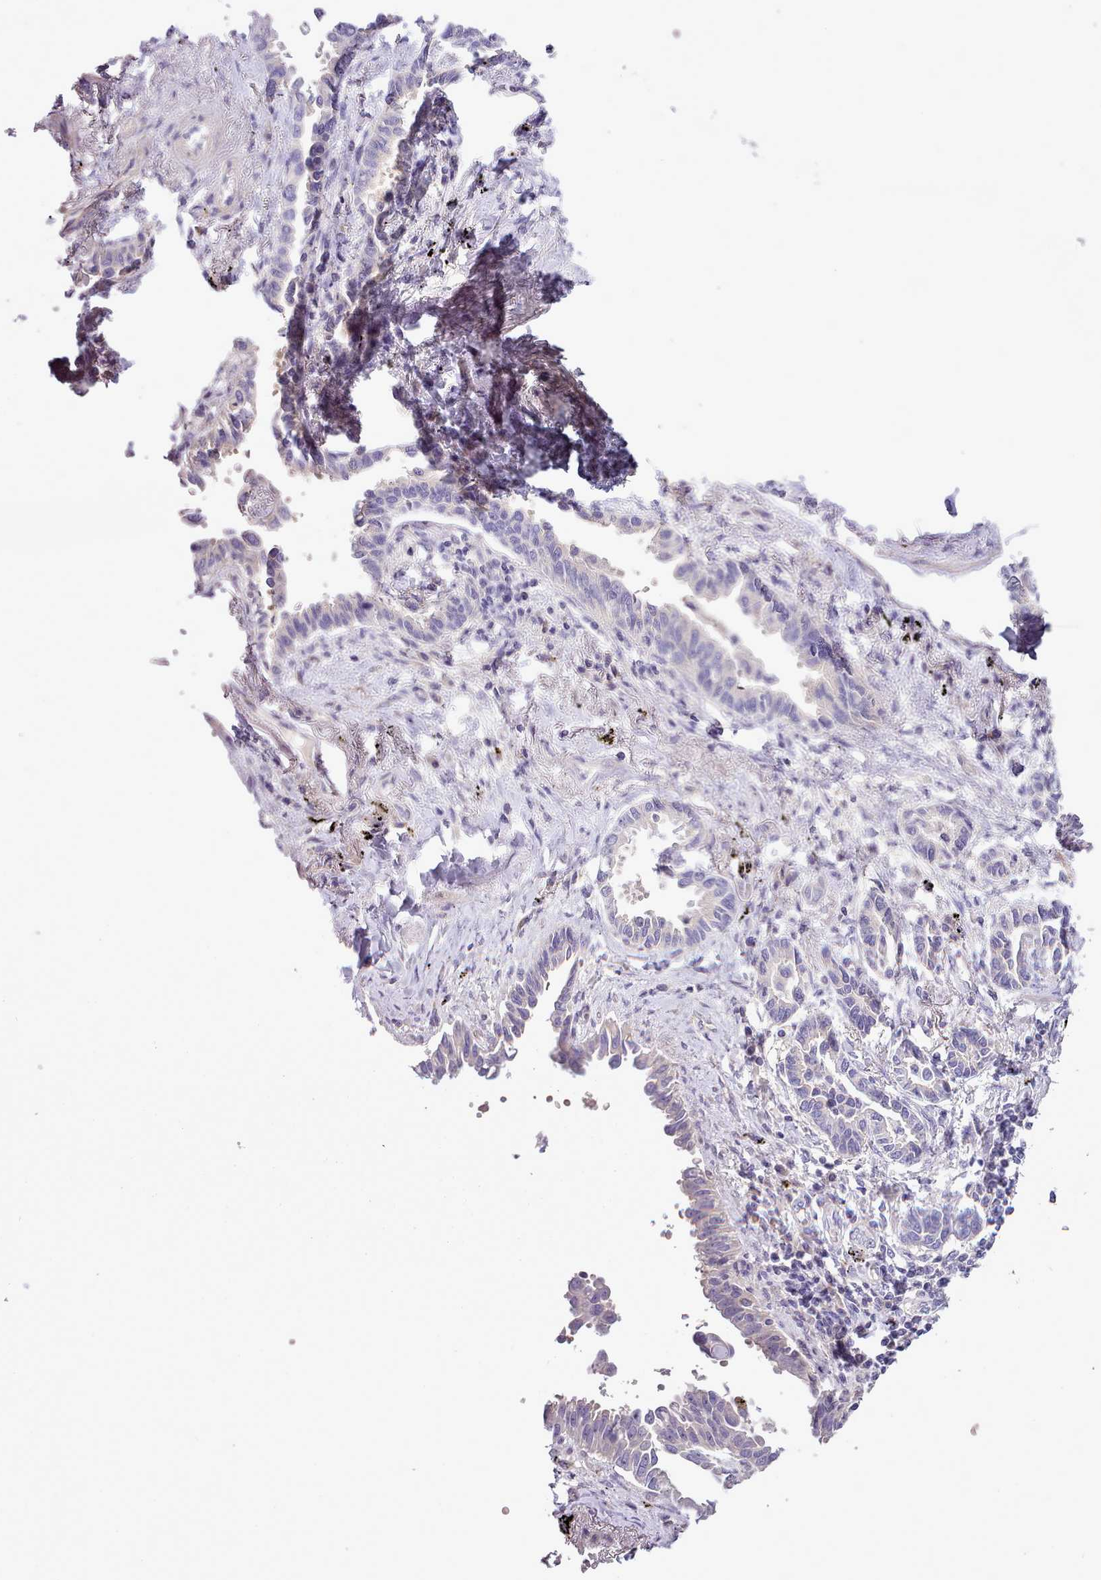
{"staining": {"intensity": "negative", "quantity": "none", "location": "none"}, "tissue": "lung cancer", "cell_type": "Tumor cells", "image_type": "cancer", "snomed": [{"axis": "morphology", "description": "Adenocarcinoma, NOS"}, {"axis": "topography", "description": "Lung"}], "caption": "An image of lung cancer stained for a protein shows no brown staining in tumor cells. The staining is performed using DAB brown chromogen with nuclei counter-stained in using hematoxylin.", "gene": "SETX", "patient": {"sex": "male", "age": 67}}